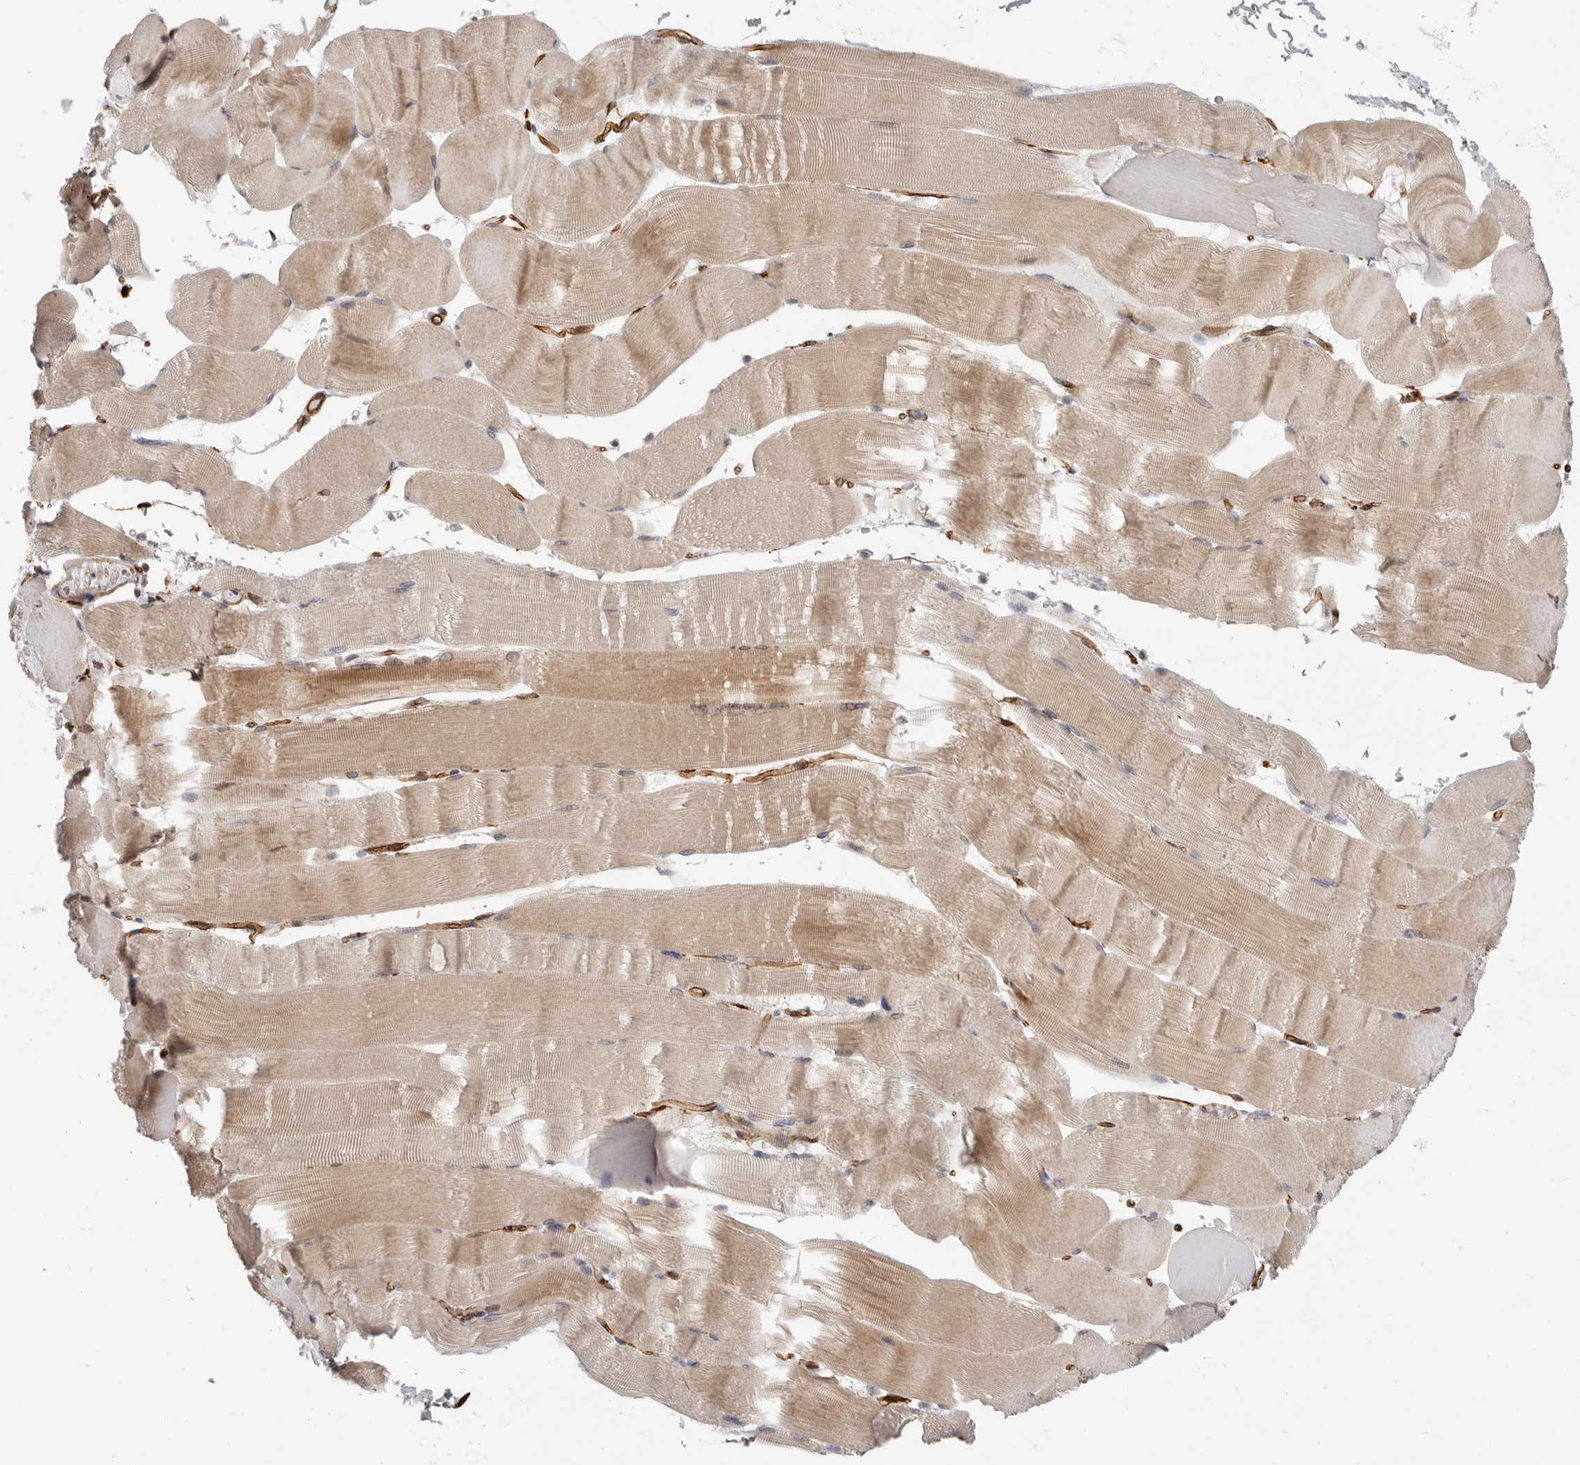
{"staining": {"intensity": "moderate", "quantity": ">75%", "location": "cytoplasmic/membranous"}, "tissue": "skeletal muscle", "cell_type": "Myocytes", "image_type": "normal", "snomed": [{"axis": "morphology", "description": "Normal tissue, NOS"}, {"axis": "topography", "description": "Skeletal muscle"}], "caption": "High-magnification brightfield microscopy of normal skeletal muscle stained with DAB (3,3'-diaminobenzidine) (brown) and counterstained with hematoxylin (blue). myocytes exhibit moderate cytoplasmic/membranous expression is identified in about>75% of cells. (brown staining indicates protein expression, while blue staining denotes nuclei).", "gene": "WDTC1", "patient": {"sex": "male", "age": 62}}